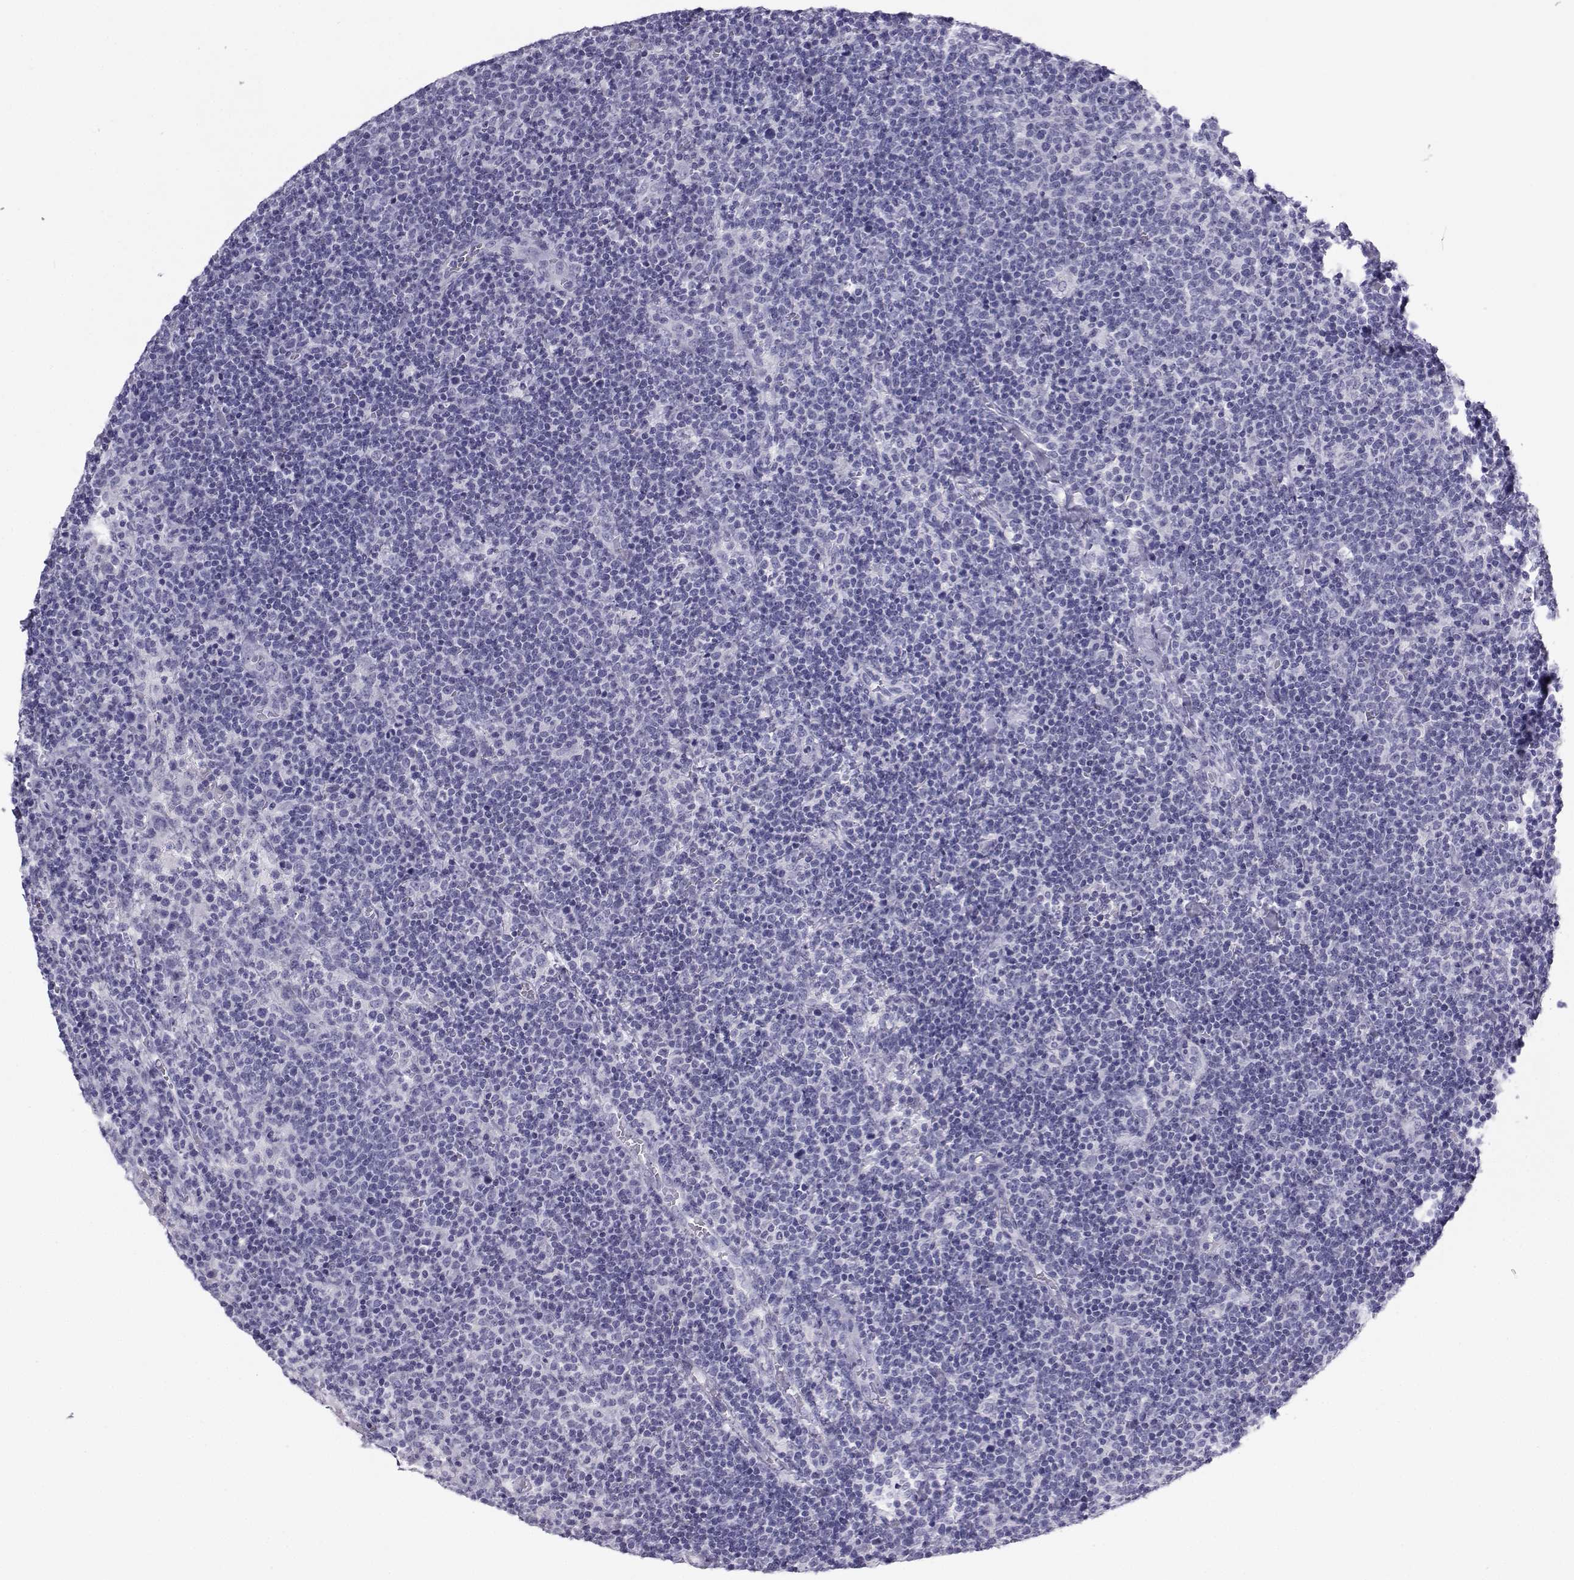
{"staining": {"intensity": "negative", "quantity": "none", "location": "none"}, "tissue": "lymphoma", "cell_type": "Tumor cells", "image_type": "cancer", "snomed": [{"axis": "morphology", "description": "Malignant lymphoma, non-Hodgkin's type, High grade"}, {"axis": "topography", "description": "Lymph node"}], "caption": "This is an IHC histopathology image of human high-grade malignant lymphoma, non-Hodgkin's type. There is no positivity in tumor cells.", "gene": "SST", "patient": {"sex": "male", "age": 61}}